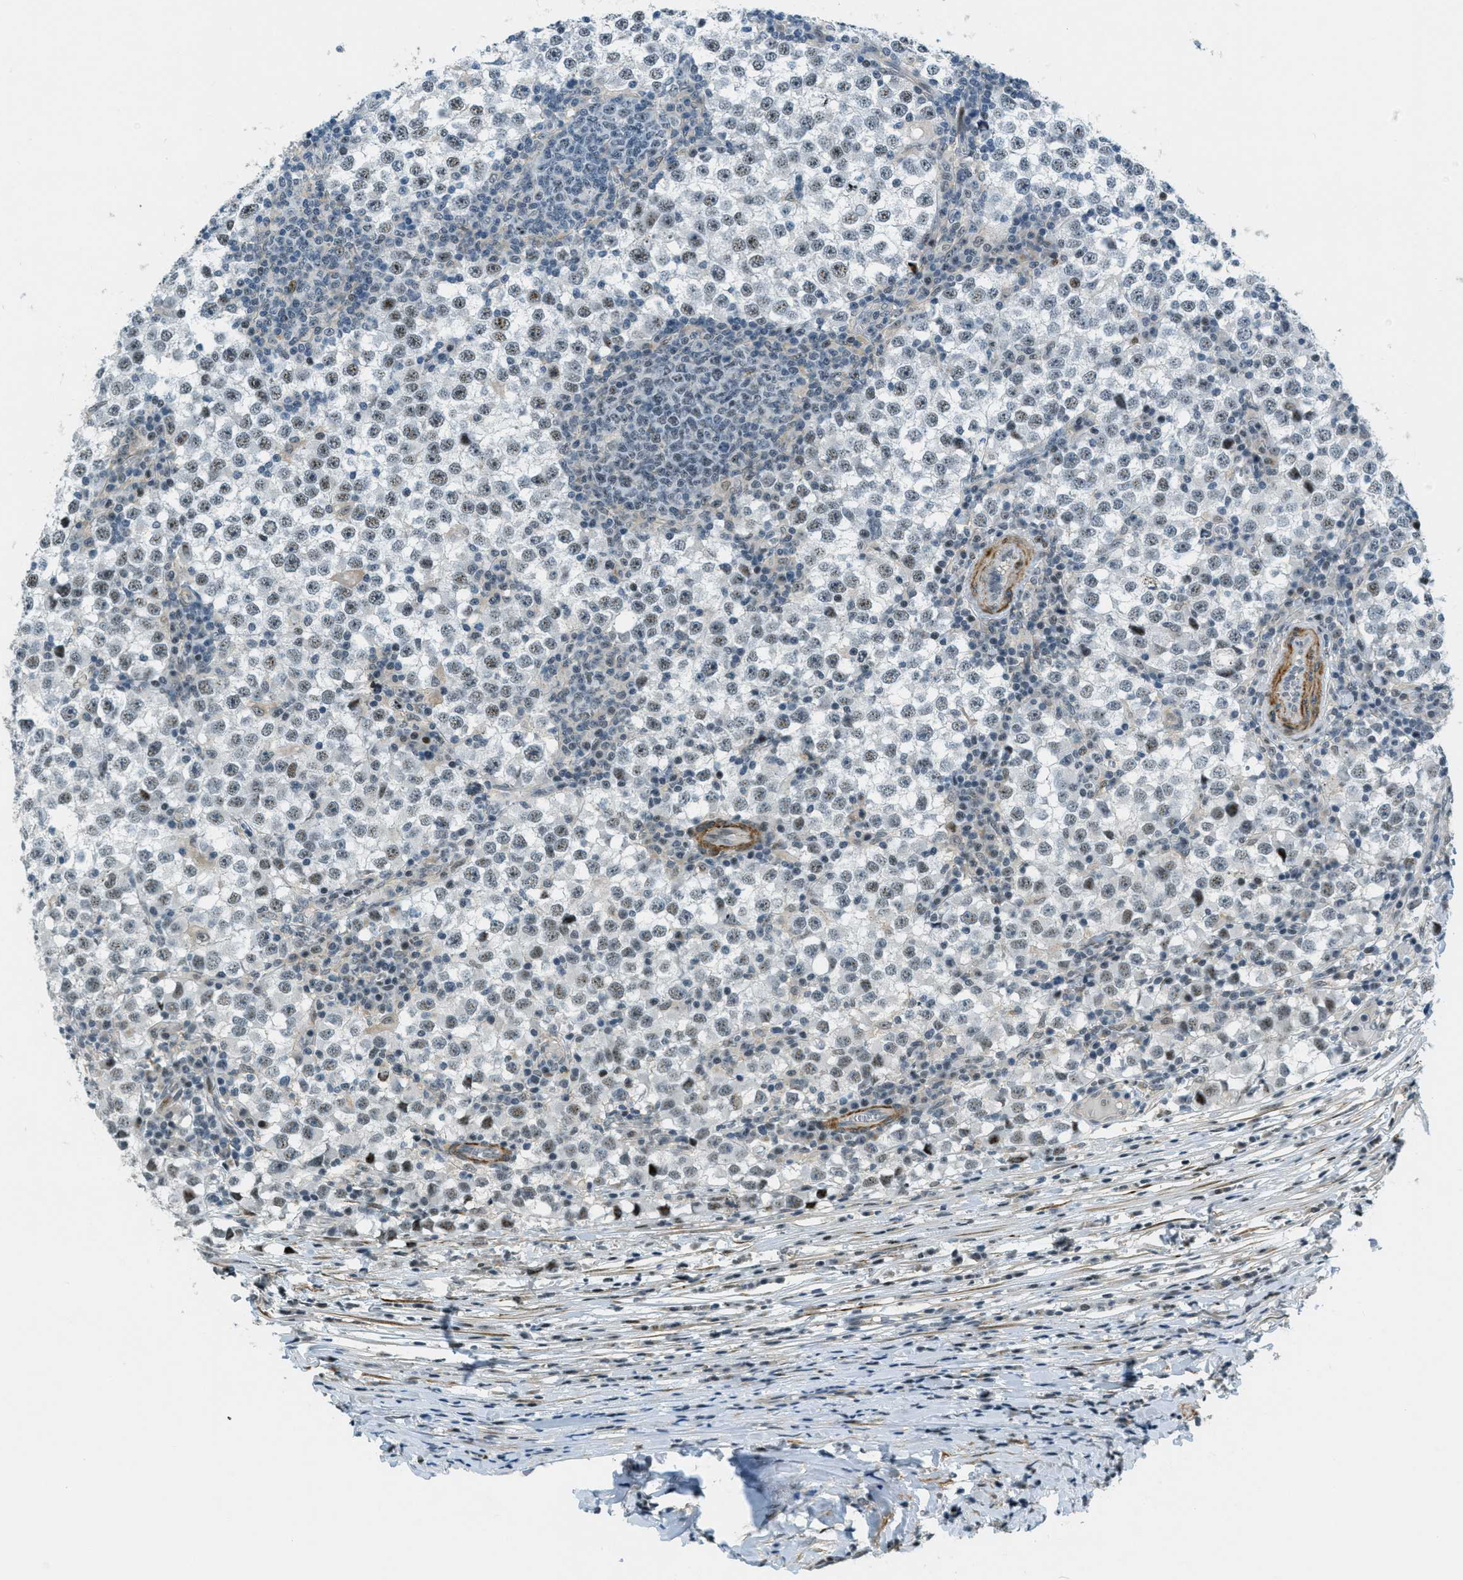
{"staining": {"intensity": "negative", "quantity": "none", "location": "none"}, "tissue": "testis cancer", "cell_type": "Tumor cells", "image_type": "cancer", "snomed": [{"axis": "morphology", "description": "Seminoma, NOS"}, {"axis": "topography", "description": "Testis"}], "caption": "A photomicrograph of human seminoma (testis) is negative for staining in tumor cells.", "gene": "ZDHHC23", "patient": {"sex": "male", "age": 65}}